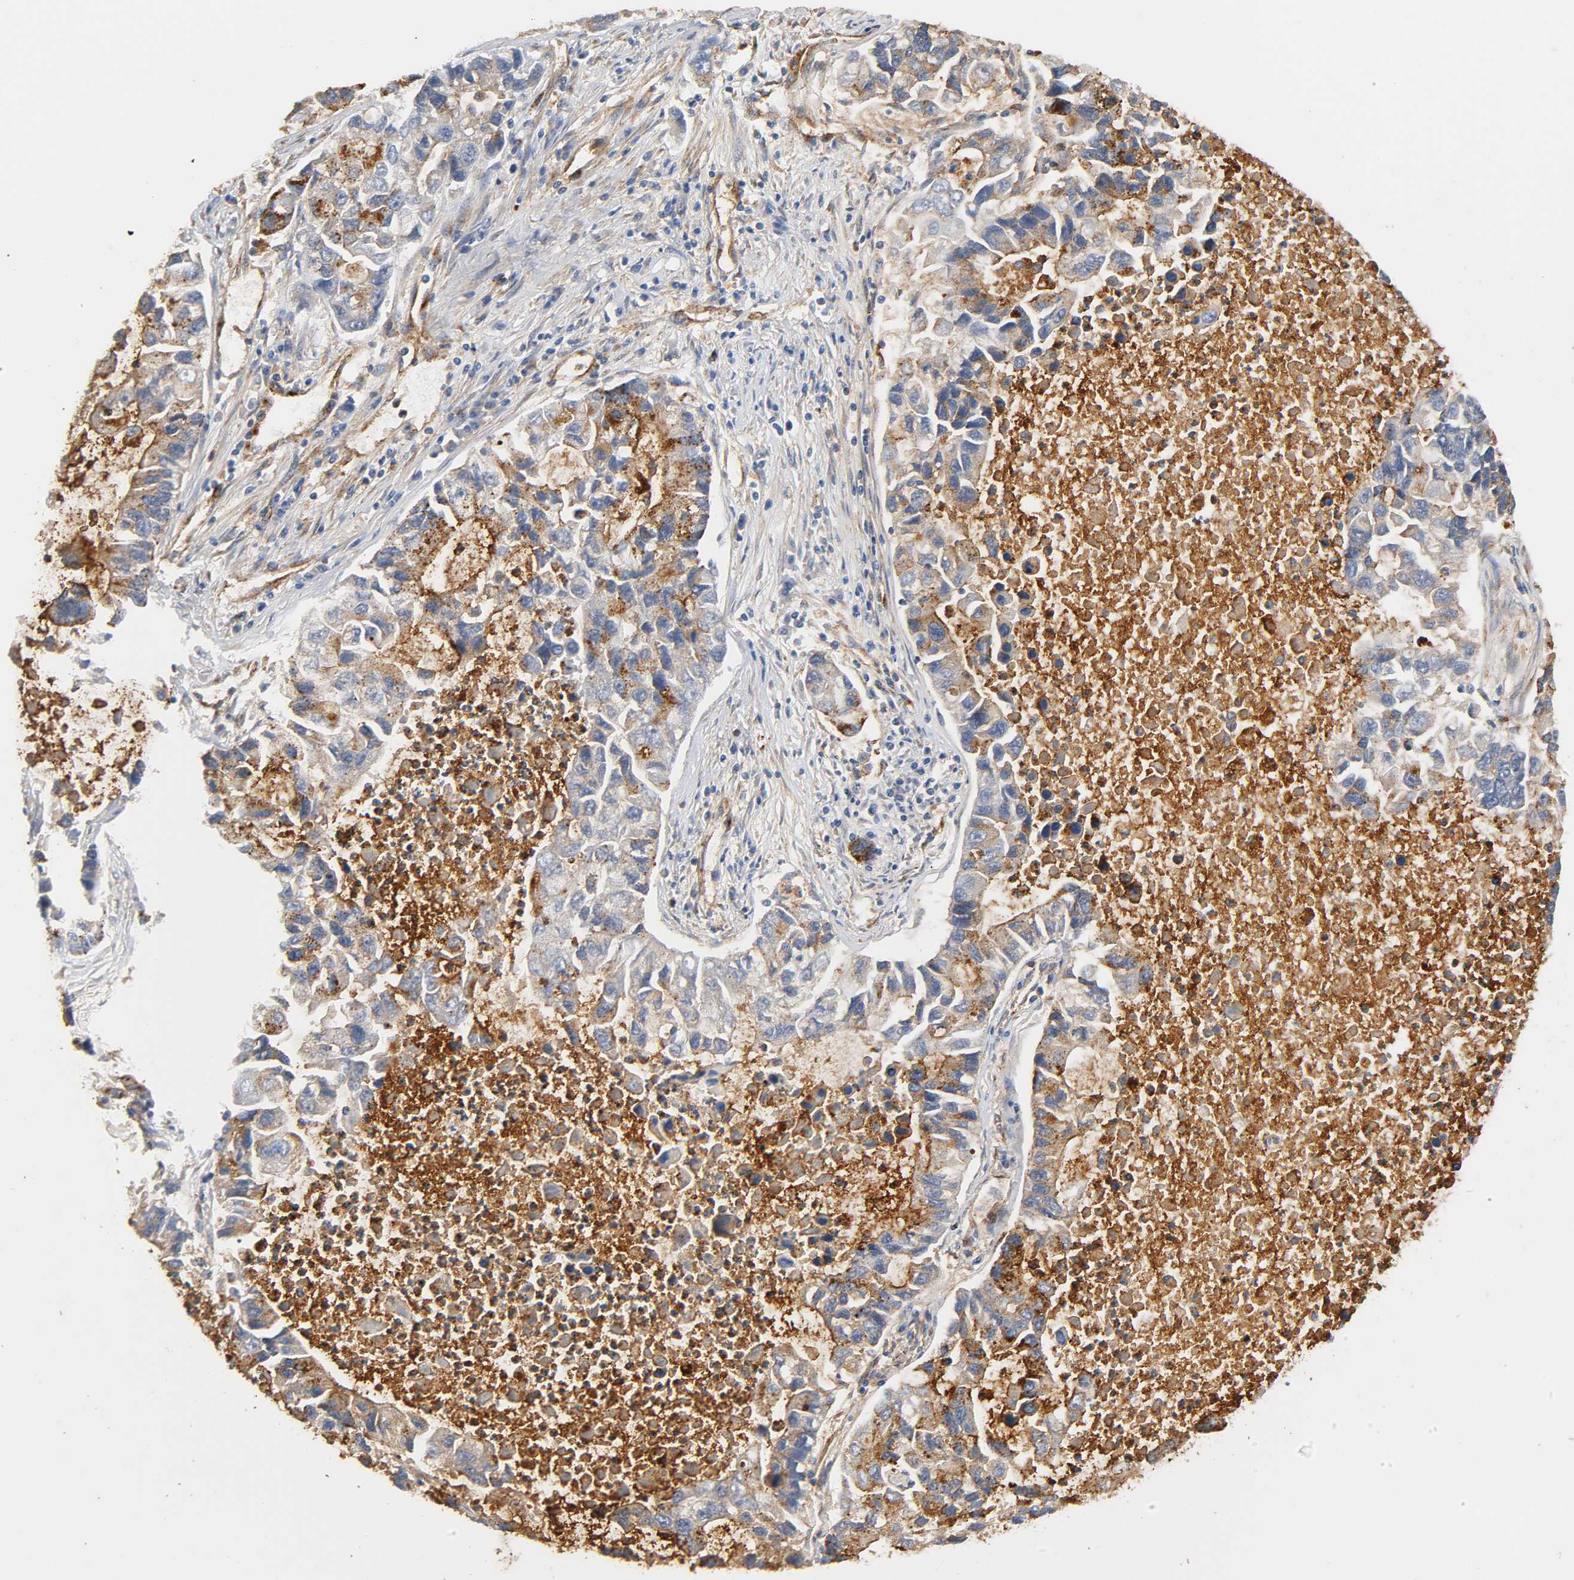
{"staining": {"intensity": "moderate", "quantity": "25%-75%", "location": "cytoplasmic/membranous"}, "tissue": "lung cancer", "cell_type": "Tumor cells", "image_type": "cancer", "snomed": [{"axis": "morphology", "description": "Adenocarcinoma, NOS"}, {"axis": "topography", "description": "Lung"}], "caption": "Immunohistochemical staining of human lung adenocarcinoma reveals moderate cytoplasmic/membranous protein expression in about 25%-75% of tumor cells. Immunohistochemistry (ihc) stains the protein in brown and the nuclei are stained blue.", "gene": "IFITM3", "patient": {"sex": "female", "age": 51}}